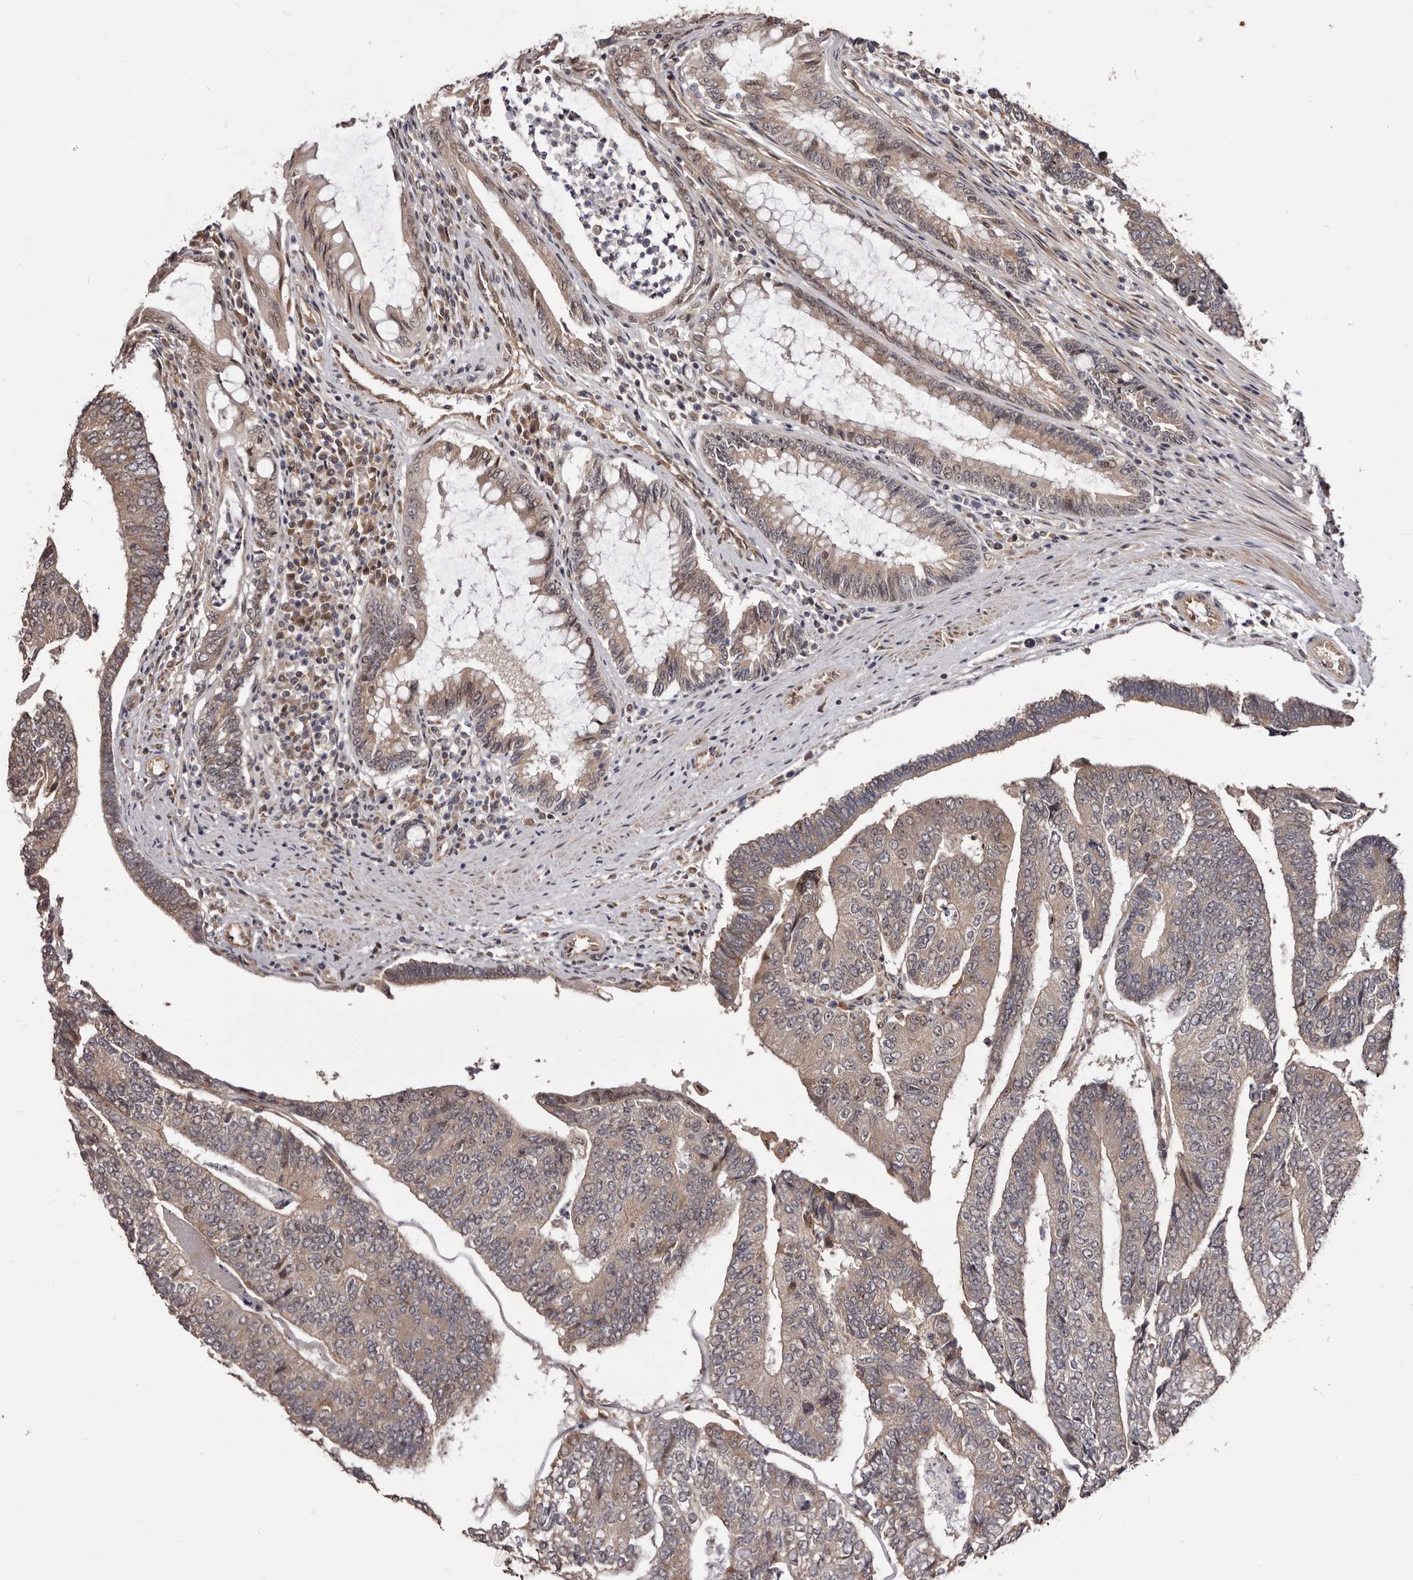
{"staining": {"intensity": "weak", "quantity": "<25%", "location": "cytoplasmic/membranous"}, "tissue": "colorectal cancer", "cell_type": "Tumor cells", "image_type": "cancer", "snomed": [{"axis": "morphology", "description": "Adenocarcinoma, NOS"}, {"axis": "topography", "description": "Colon"}], "caption": "Immunohistochemistry (IHC) image of human colorectal adenocarcinoma stained for a protein (brown), which displays no positivity in tumor cells.", "gene": "NOL12", "patient": {"sex": "female", "age": 67}}